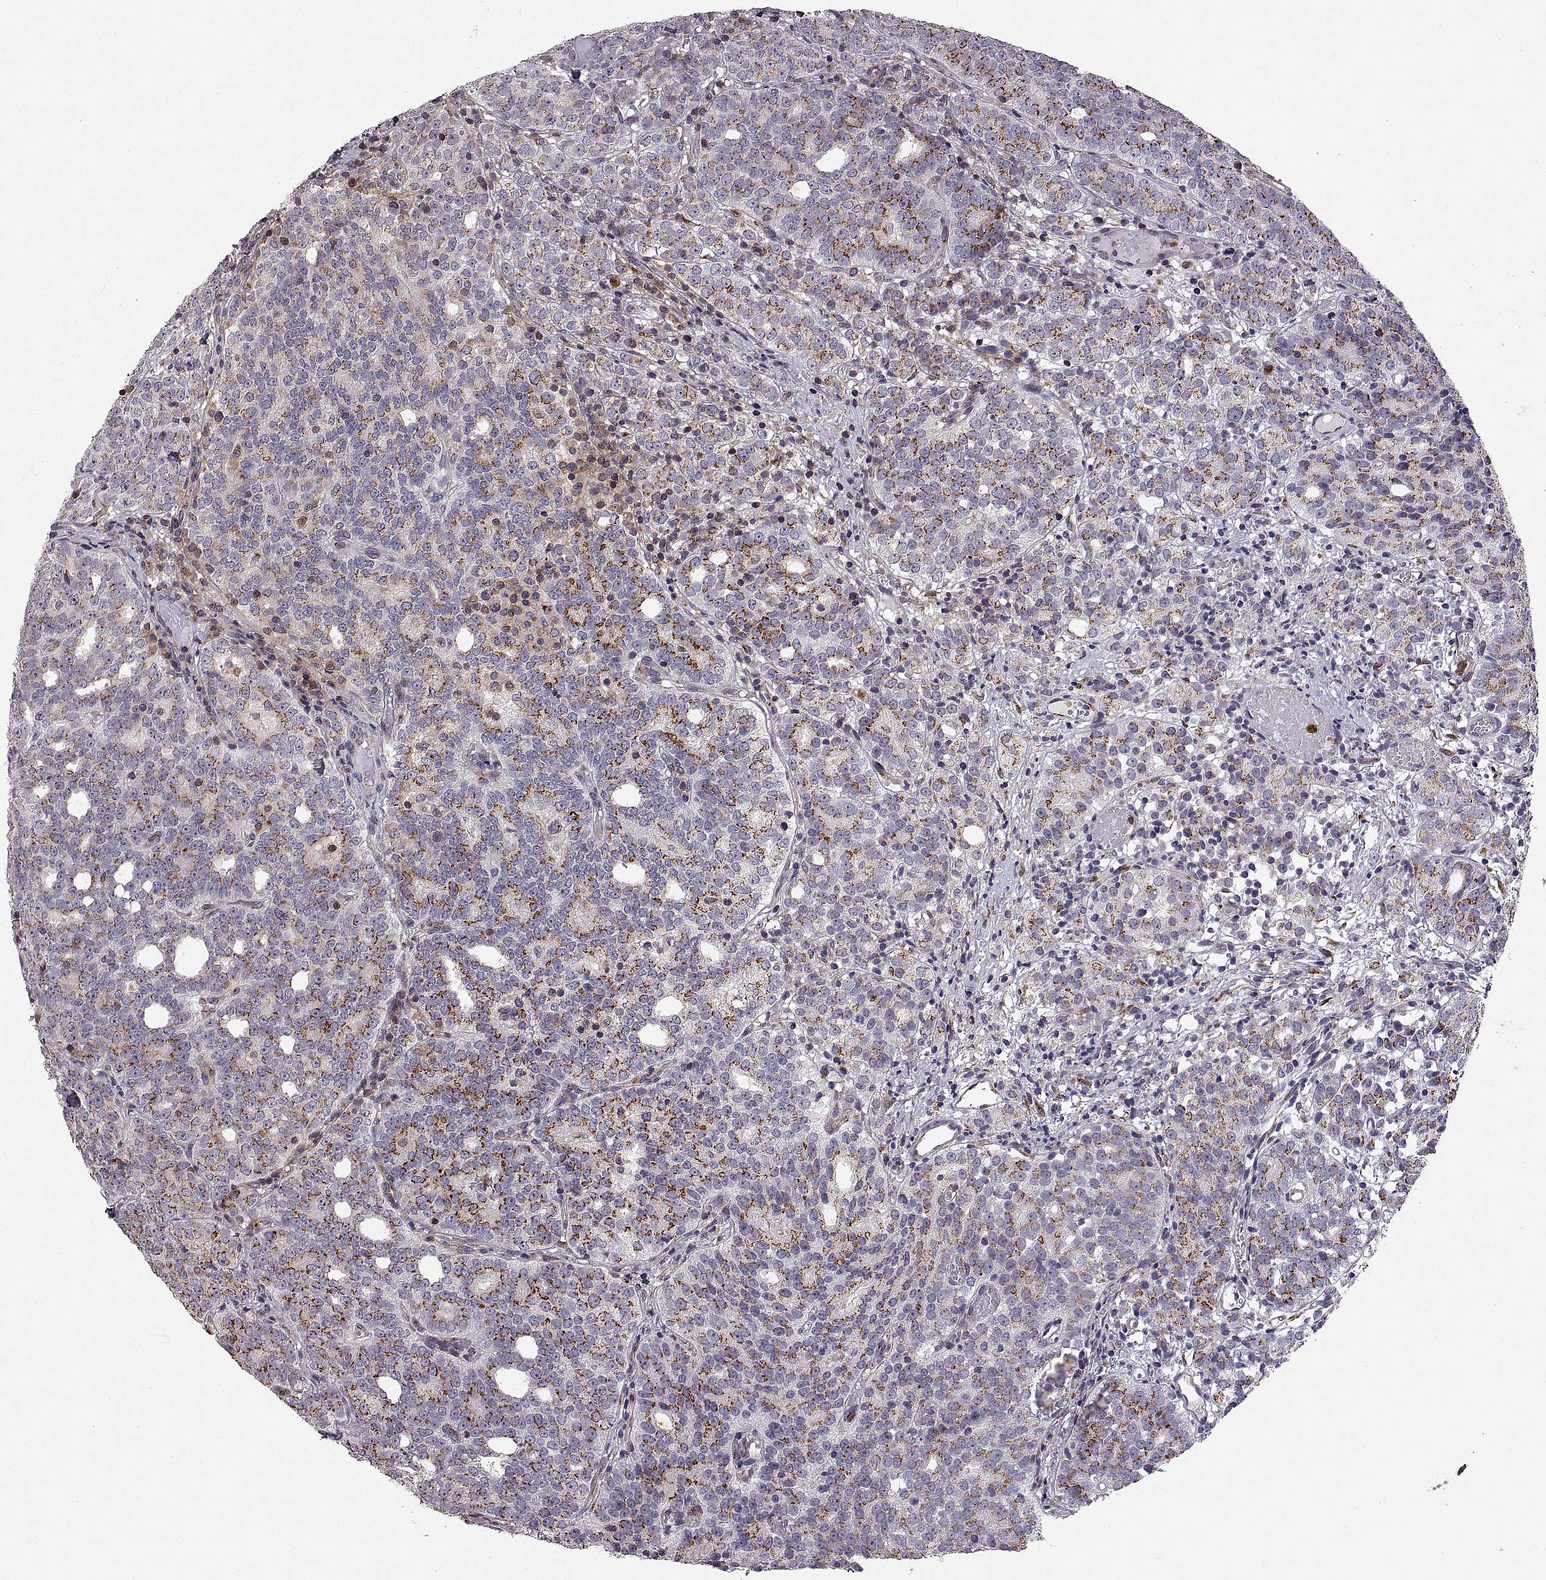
{"staining": {"intensity": "strong", "quantity": ">75%", "location": "cytoplasmic/membranous"}, "tissue": "prostate cancer", "cell_type": "Tumor cells", "image_type": "cancer", "snomed": [{"axis": "morphology", "description": "Adenocarcinoma, High grade"}, {"axis": "topography", "description": "Prostate"}], "caption": "Strong cytoplasmic/membranous positivity is identified in about >75% of tumor cells in prostate cancer.", "gene": "ACAP1", "patient": {"sex": "male", "age": 53}}